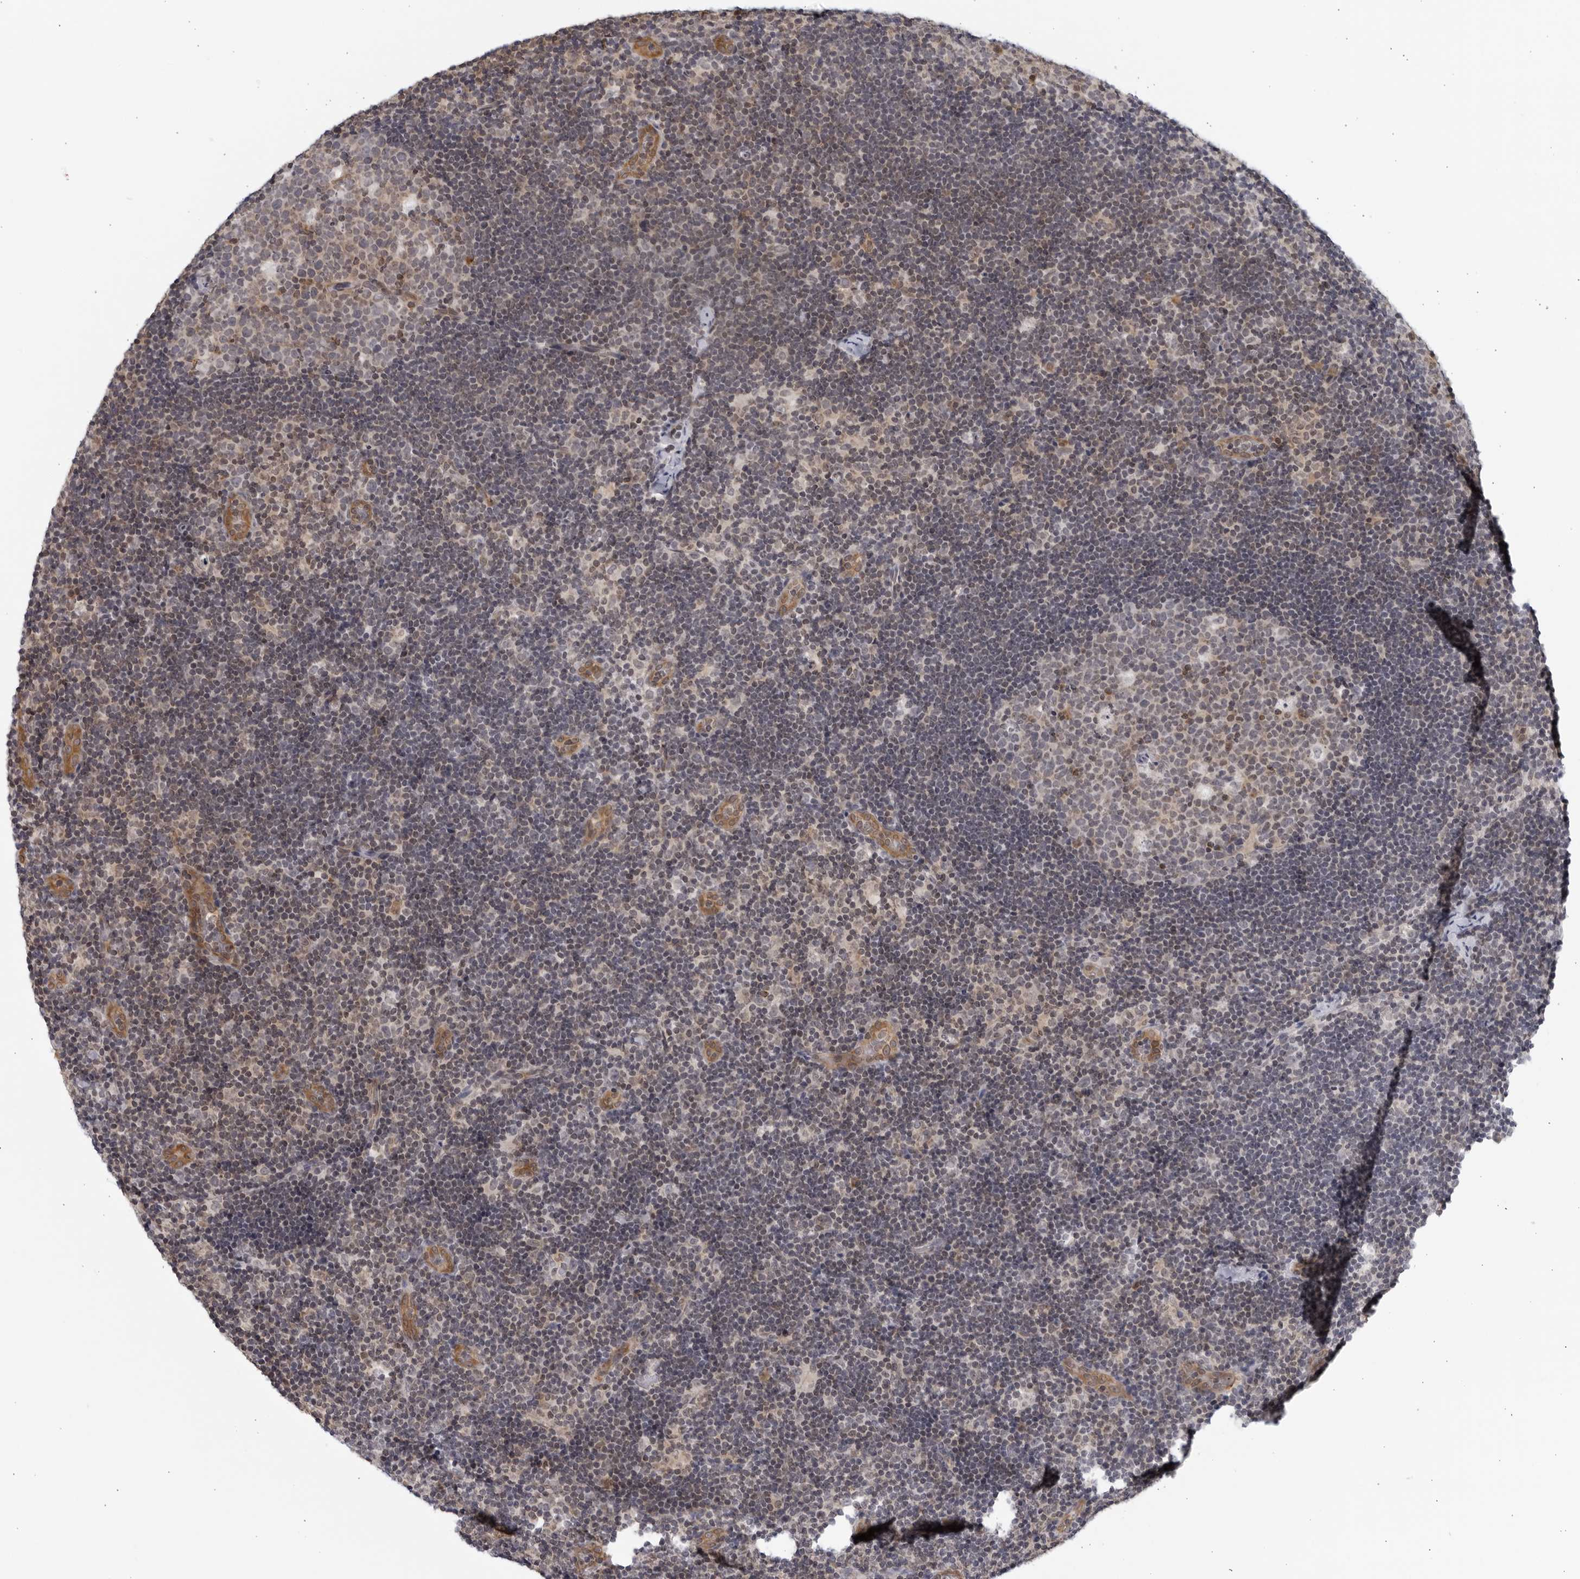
{"staining": {"intensity": "negative", "quantity": "none", "location": "none"}, "tissue": "lymph node", "cell_type": "Germinal center cells", "image_type": "normal", "snomed": [{"axis": "morphology", "description": "Normal tissue, NOS"}, {"axis": "topography", "description": "Lymph node"}], "caption": "This is an immunohistochemistry micrograph of unremarkable human lymph node. There is no staining in germinal center cells.", "gene": "SERTAD4", "patient": {"sex": "female", "age": 22}}